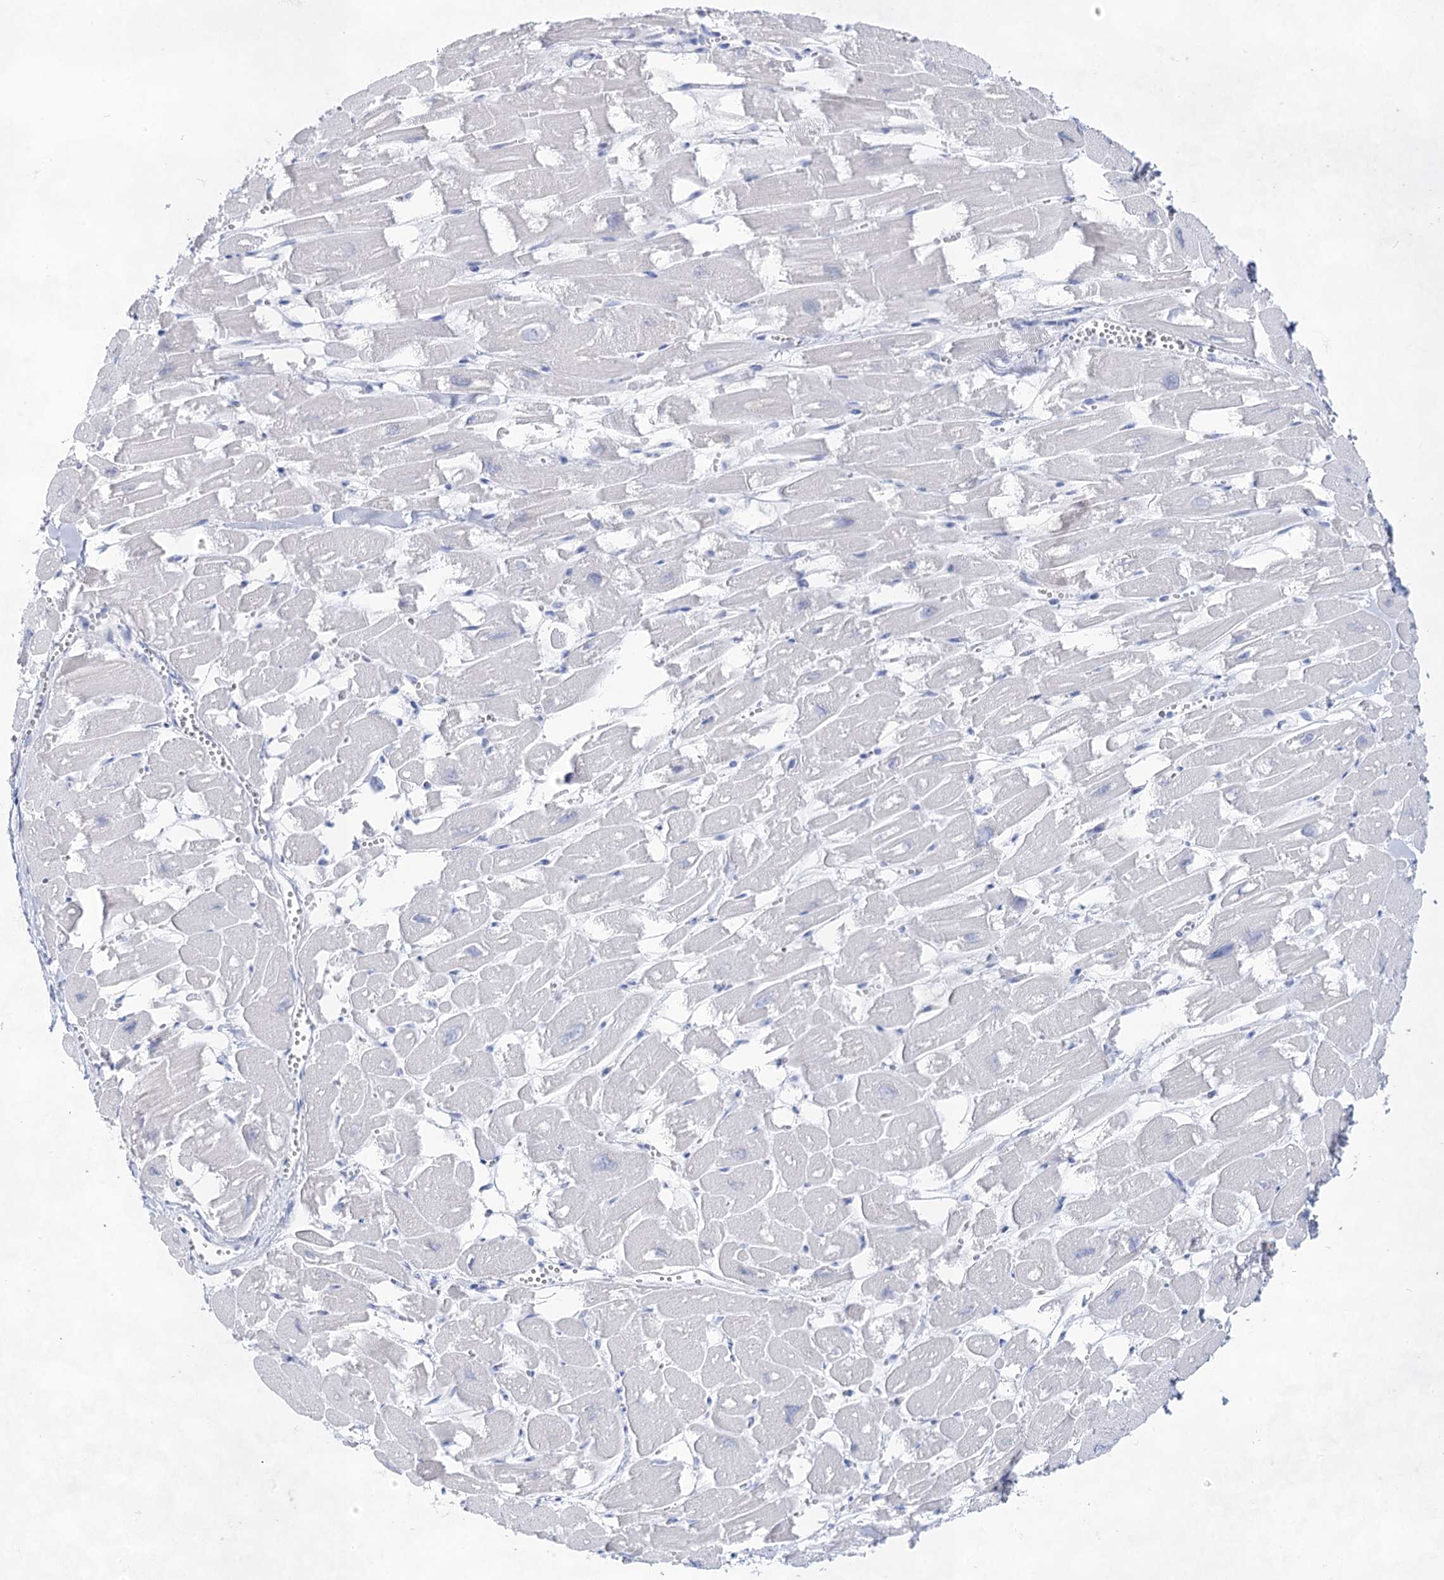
{"staining": {"intensity": "negative", "quantity": "none", "location": "none"}, "tissue": "heart muscle", "cell_type": "Cardiomyocytes", "image_type": "normal", "snomed": [{"axis": "morphology", "description": "Normal tissue, NOS"}, {"axis": "topography", "description": "Heart"}], "caption": "The image displays no staining of cardiomyocytes in normal heart muscle. Brightfield microscopy of IHC stained with DAB (brown) and hematoxylin (blue), captured at high magnification.", "gene": "ACRV1", "patient": {"sex": "male", "age": 54}}